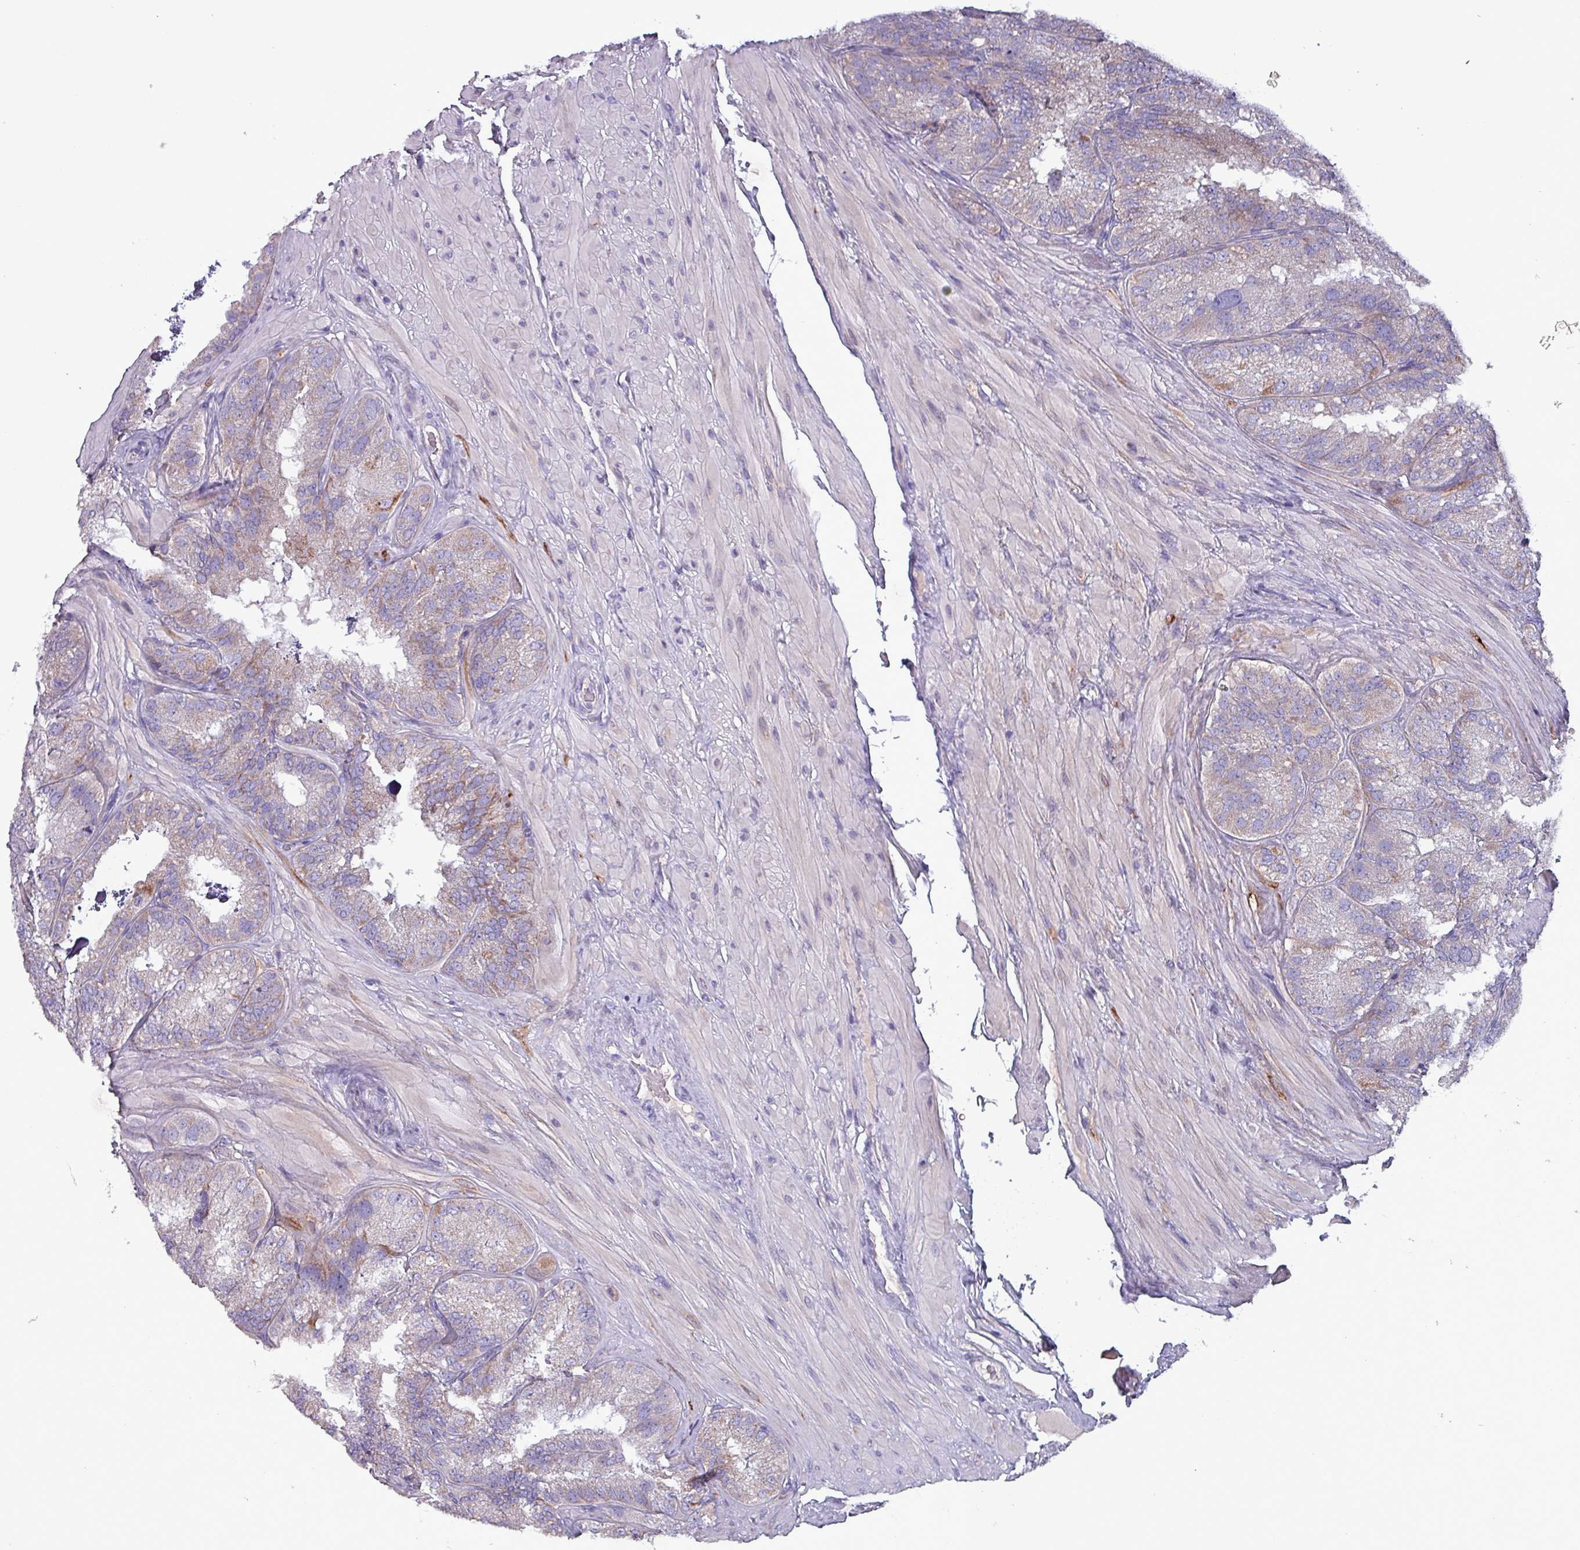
{"staining": {"intensity": "weak", "quantity": "<25%", "location": "cytoplasmic/membranous"}, "tissue": "seminal vesicle", "cell_type": "Glandular cells", "image_type": "normal", "snomed": [{"axis": "morphology", "description": "Normal tissue, NOS"}, {"axis": "topography", "description": "Seminal veicle"}], "caption": "Micrograph shows no protein positivity in glandular cells of normal seminal vesicle. The staining was performed using DAB to visualize the protein expression in brown, while the nuclei were stained in blue with hematoxylin (Magnification: 20x).", "gene": "HSD3B7", "patient": {"sex": "male", "age": 58}}